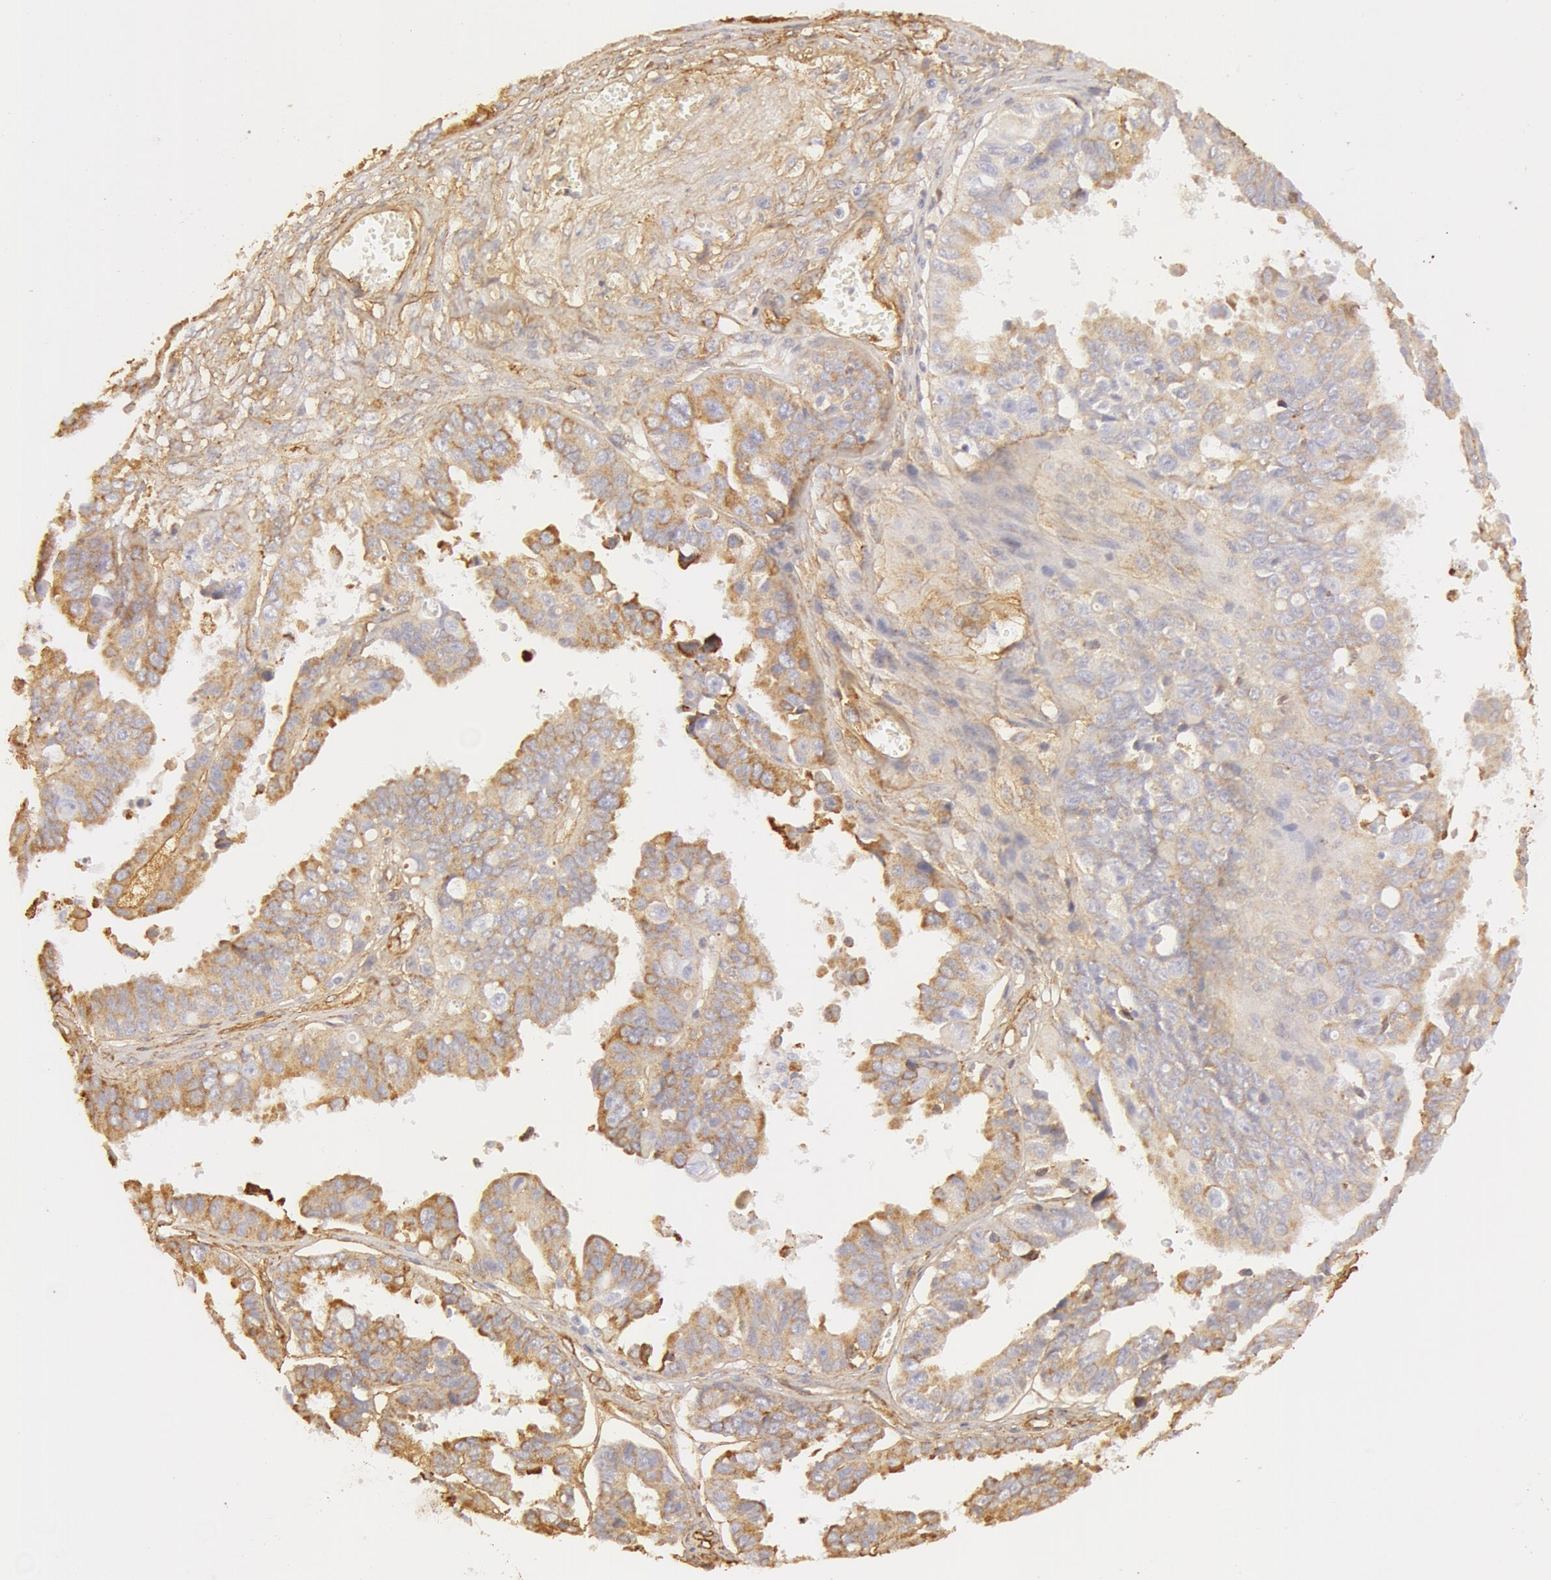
{"staining": {"intensity": "weak", "quantity": ">75%", "location": "cytoplasmic/membranous"}, "tissue": "ovarian cancer", "cell_type": "Tumor cells", "image_type": "cancer", "snomed": [{"axis": "morphology", "description": "Carcinoma, endometroid"}, {"axis": "topography", "description": "Ovary"}], "caption": "IHC of endometroid carcinoma (ovarian) shows low levels of weak cytoplasmic/membranous positivity in approximately >75% of tumor cells.", "gene": "COL4A1", "patient": {"sex": "female", "age": 85}}